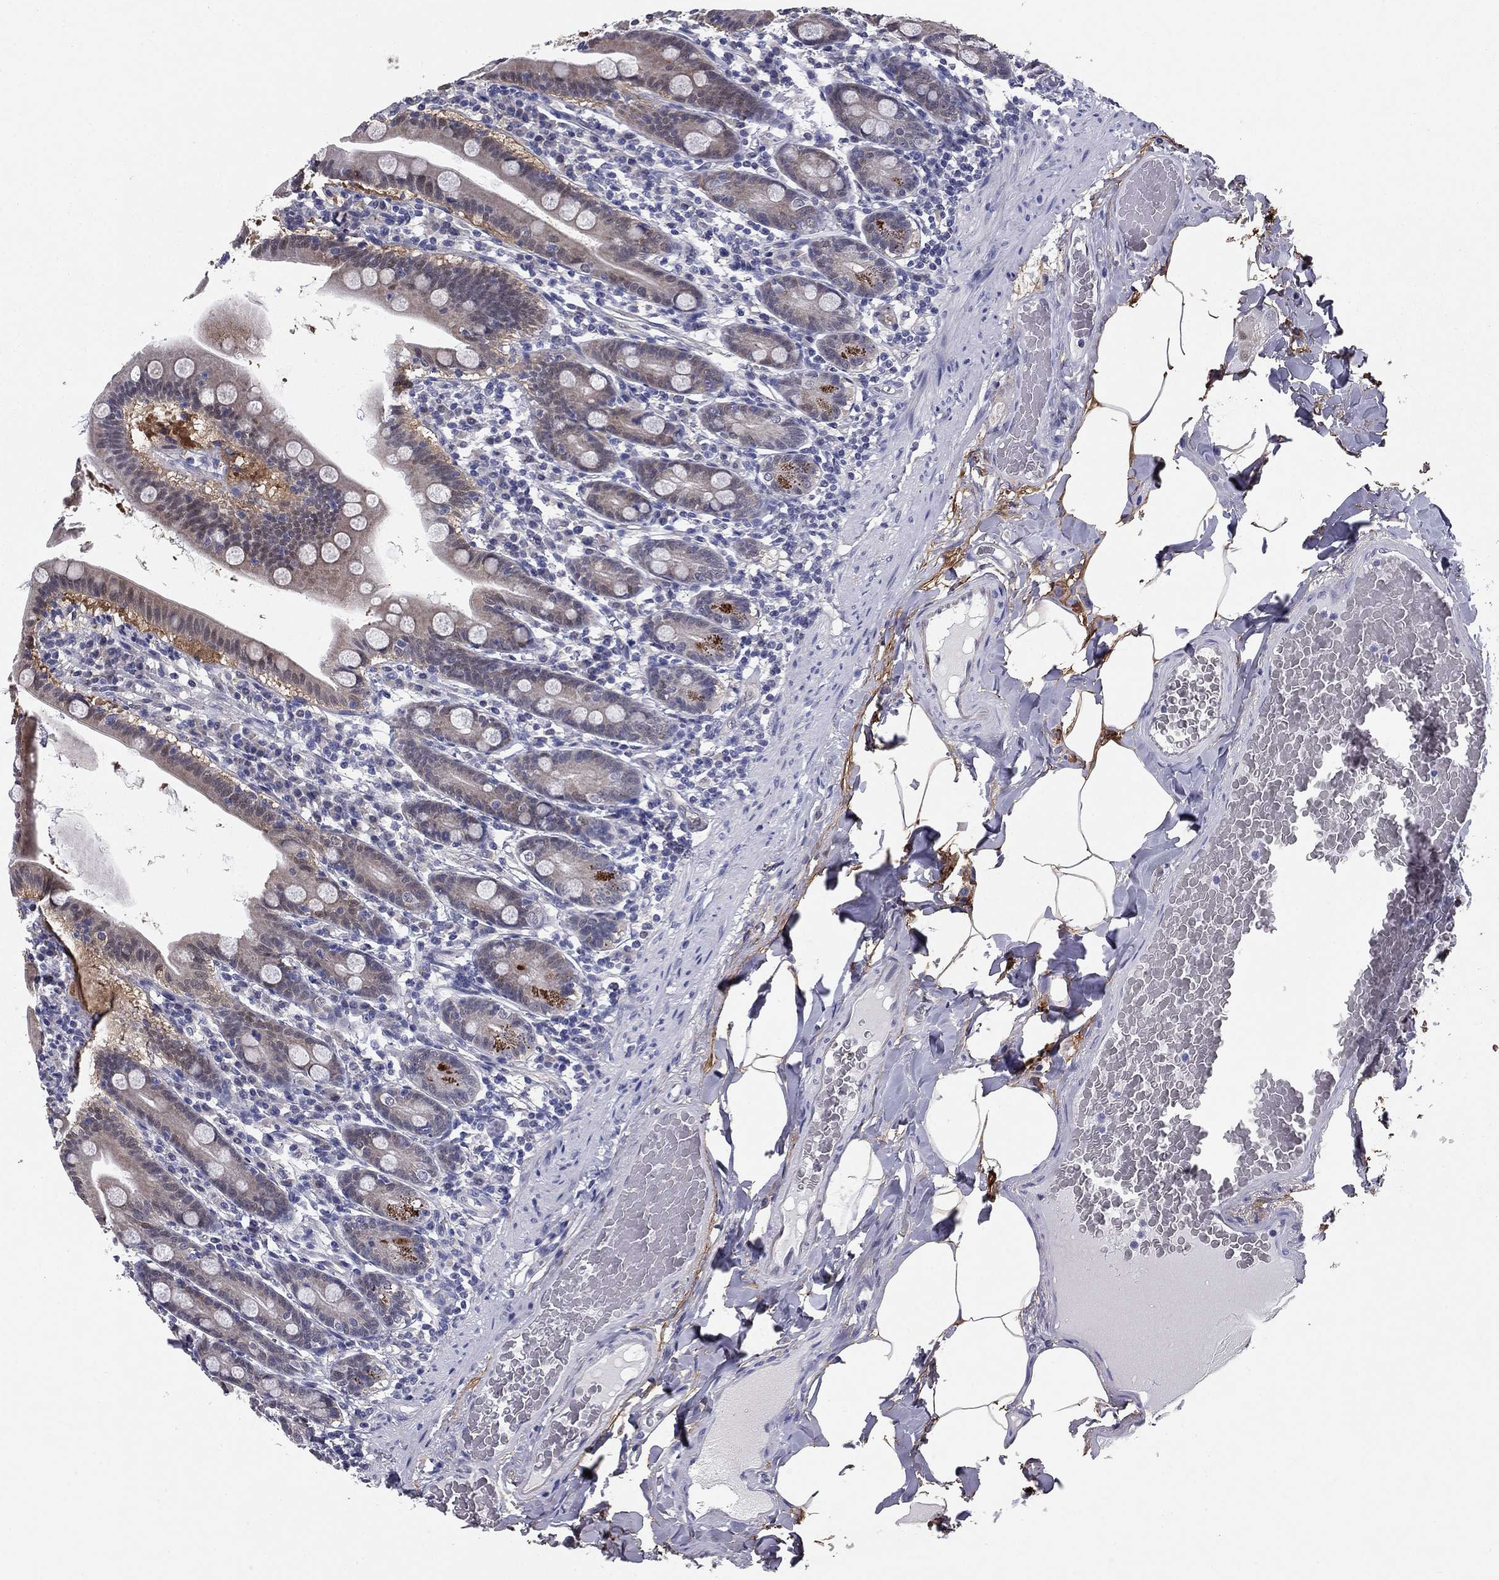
{"staining": {"intensity": "weak", "quantity": "<25%", "location": "cytoplasmic/membranous"}, "tissue": "small intestine", "cell_type": "Glandular cells", "image_type": "normal", "snomed": [{"axis": "morphology", "description": "Normal tissue, NOS"}, {"axis": "topography", "description": "Small intestine"}], "caption": "The immunohistochemistry photomicrograph has no significant expression in glandular cells of small intestine. The staining is performed using DAB brown chromogen with nuclei counter-stained in using hematoxylin.", "gene": "REXO5", "patient": {"sex": "male", "age": 66}}